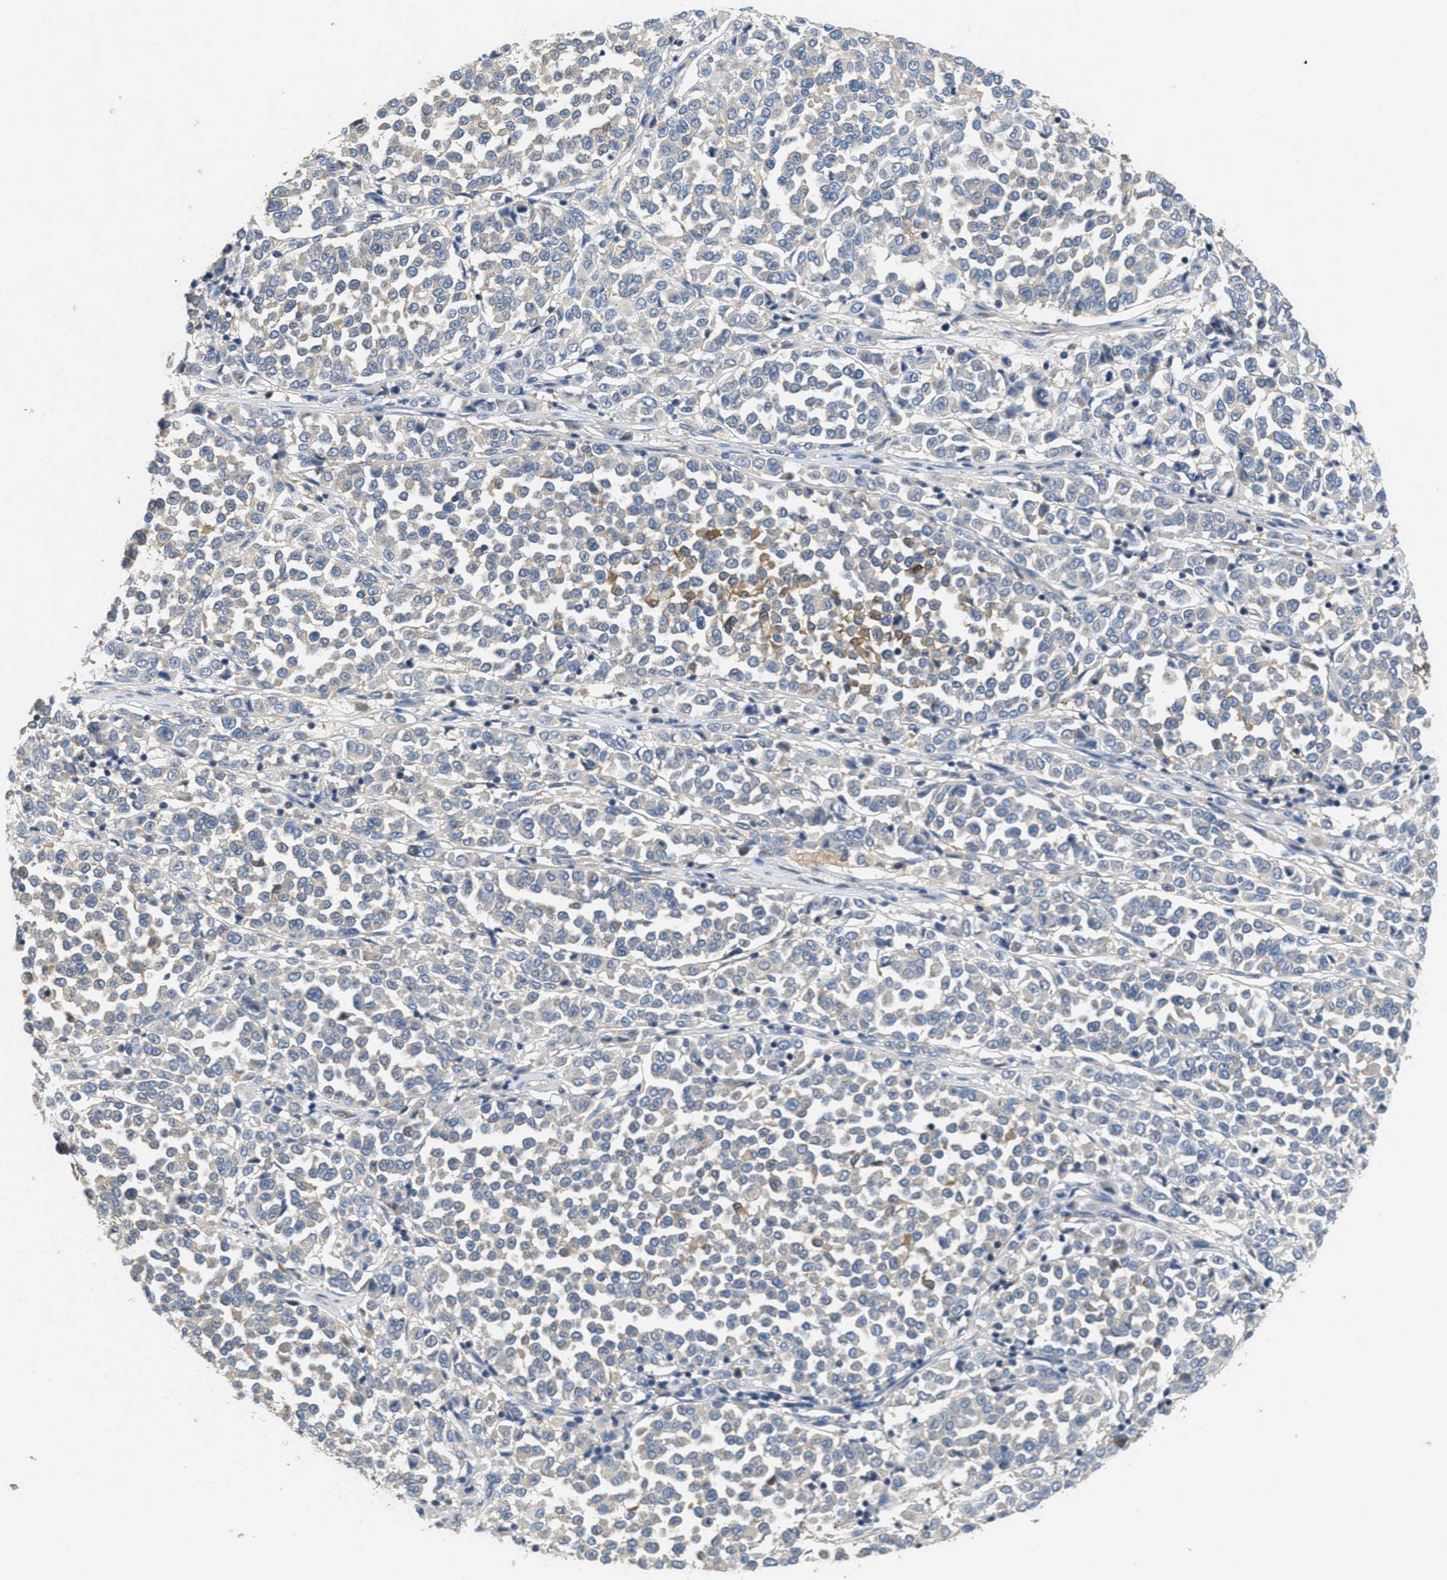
{"staining": {"intensity": "negative", "quantity": "none", "location": "none"}, "tissue": "melanoma", "cell_type": "Tumor cells", "image_type": "cancer", "snomed": [{"axis": "morphology", "description": "Malignant melanoma, Metastatic site"}, {"axis": "topography", "description": "Pancreas"}], "caption": "High magnification brightfield microscopy of malignant melanoma (metastatic site) stained with DAB (3,3'-diaminobenzidine) (brown) and counterstained with hematoxylin (blue): tumor cells show no significant staining.", "gene": "DGKE", "patient": {"sex": "female", "age": 30}}